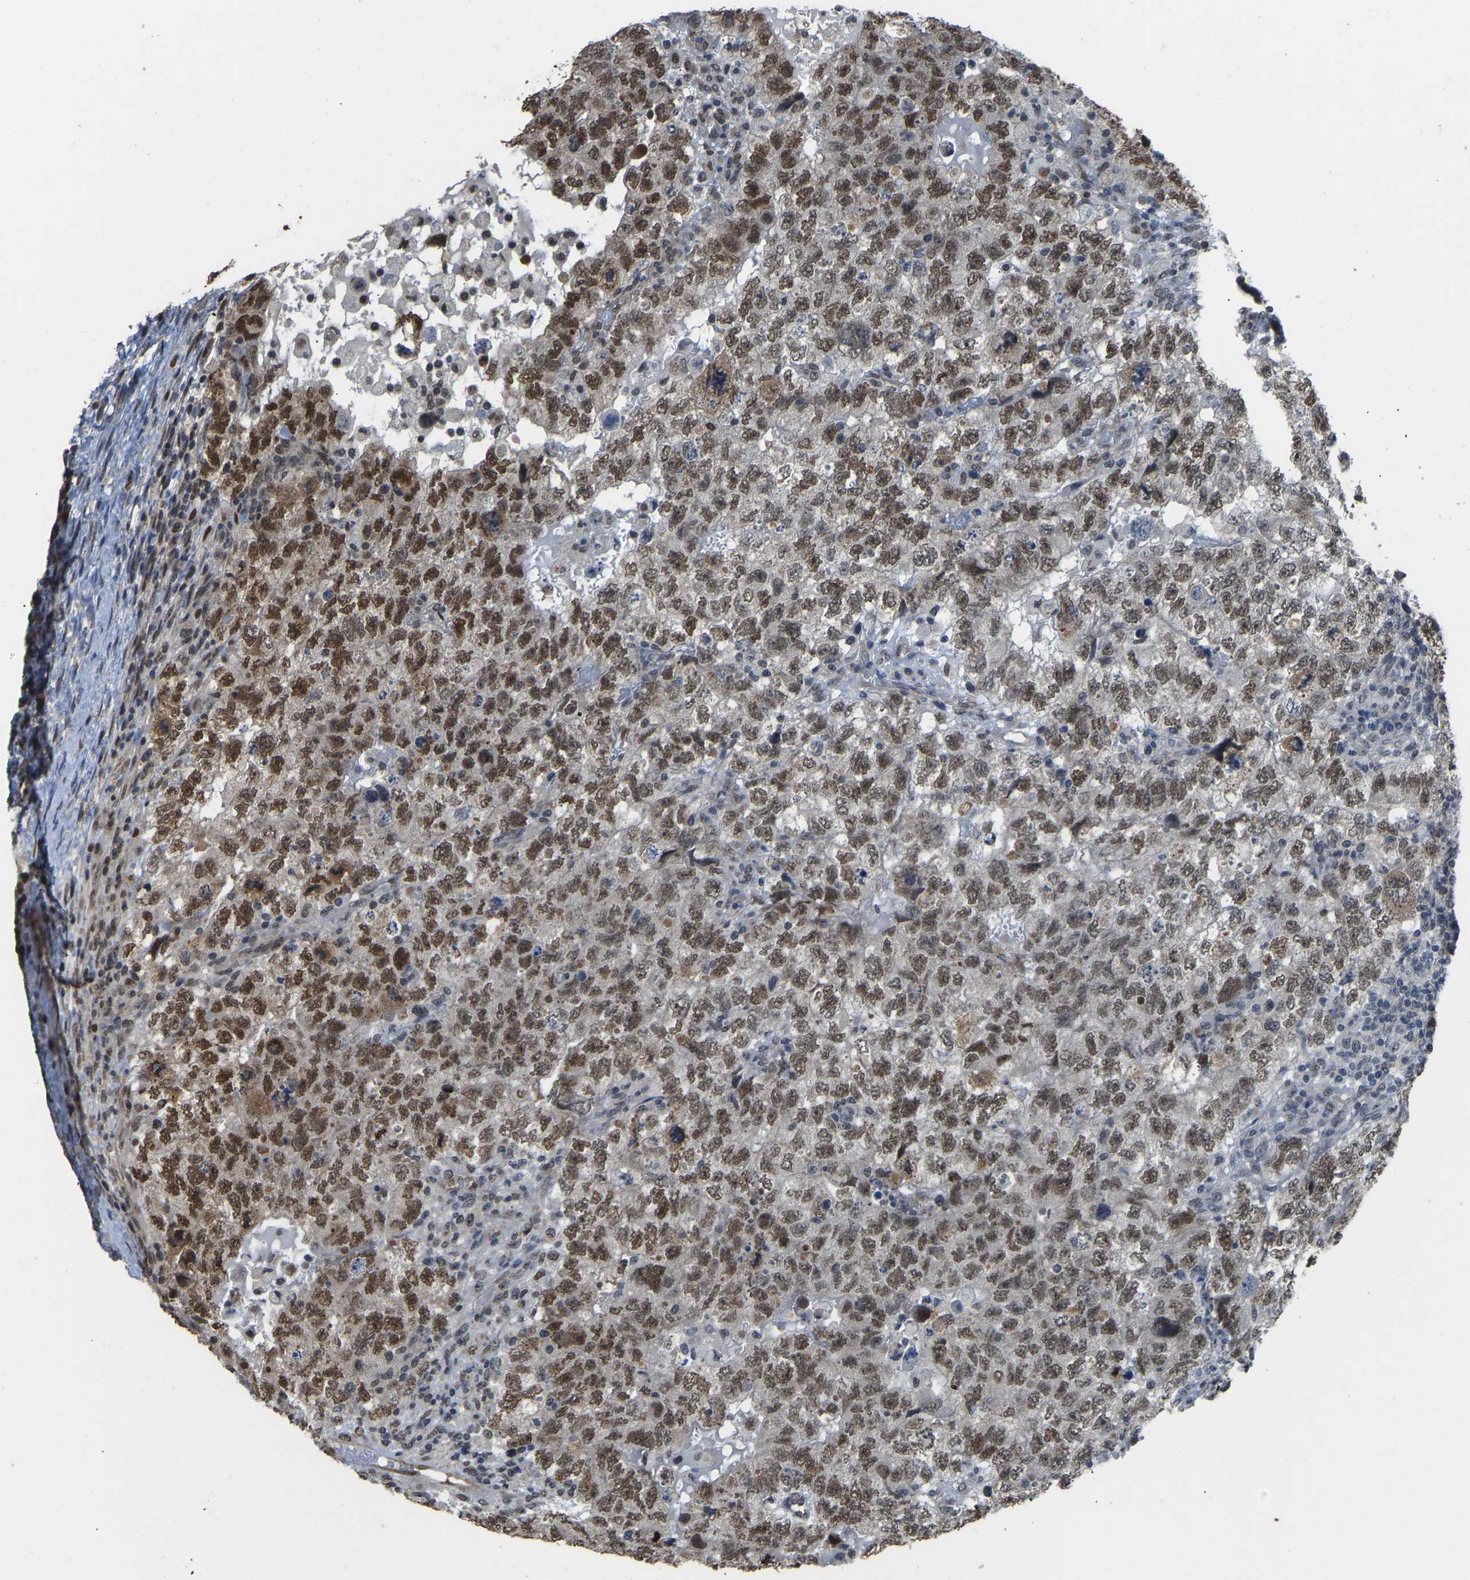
{"staining": {"intensity": "moderate", "quantity": ">75%", "location": "nuclear"}, "tissue": "testis cancer", "cell_type": "Tumor cells", "image_type": "cancer", "snomed": [{"axis": "morphology", "description": "Carcinoma, Embryonal, NOS"}, {"axis": "topography", "description": "Testis"}], "caption": "Immunohistochemical staining of testis cancer (embryonal carcinoma) demonstrates medium levels of moderate nuclear protein expression in about >75% of tumor cells. (Brightfield microscopy of DAB IHC at high magnification).", "gene": "KPNA6", "patient": {"sex": "male", "age": 36}}